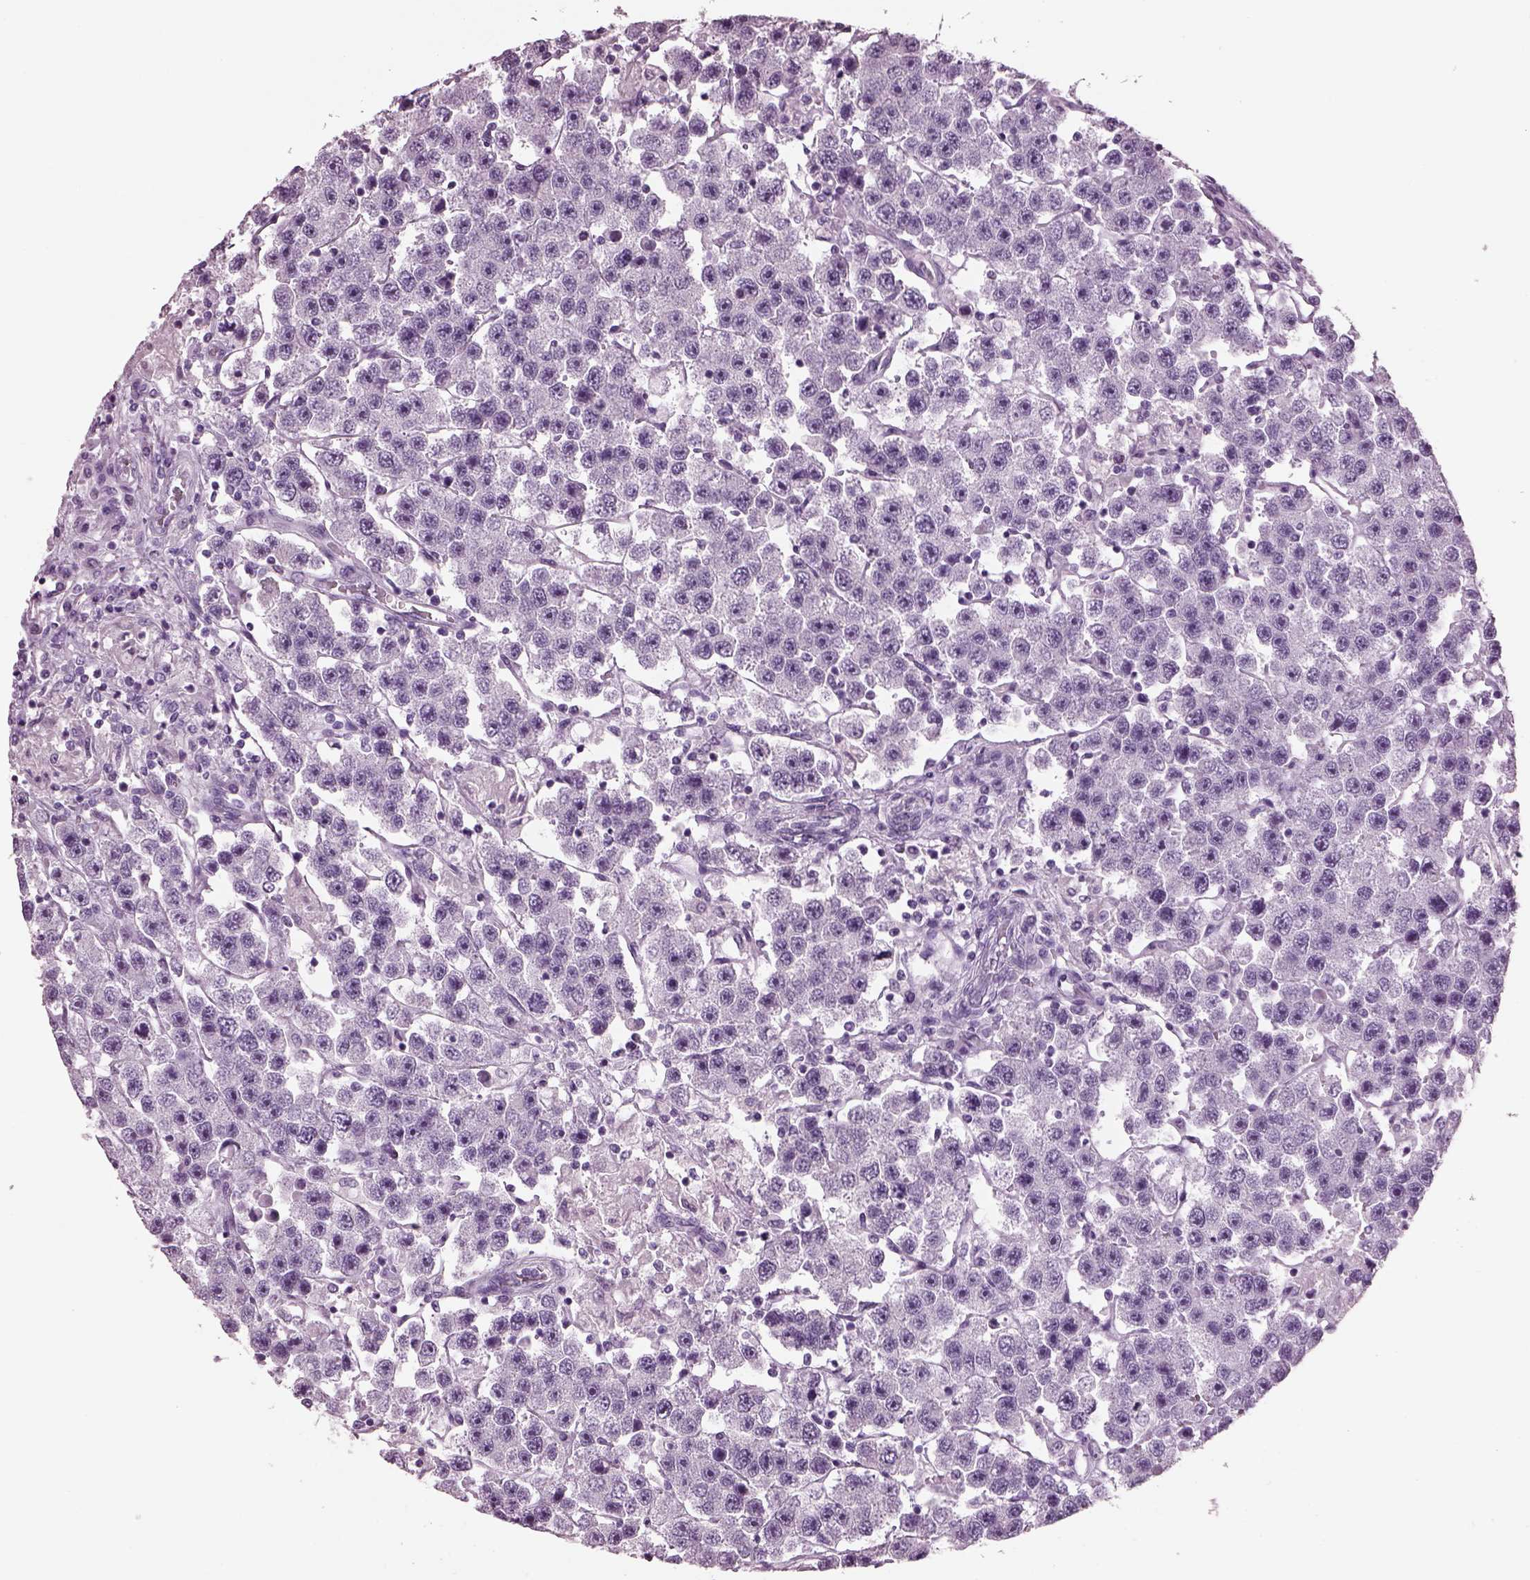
{"staining": {"intensity": "negative", "quantity": "none", "location": "none"}, "tissue": "testis cancer", "cell_type": "Tumor cells", "image_type": "cancer", "snomed": [{"axis": "morphology", "description": "Seminoma, NOS"}, {"axis": "topography", "description": "Testis"}], "caption": "Testis seminoma was stained to show a protein in brown. There is no significant staining in tumor cells.", "gene": "KRTAP3-2", "patient": {"sex": "male", "age": 45}}